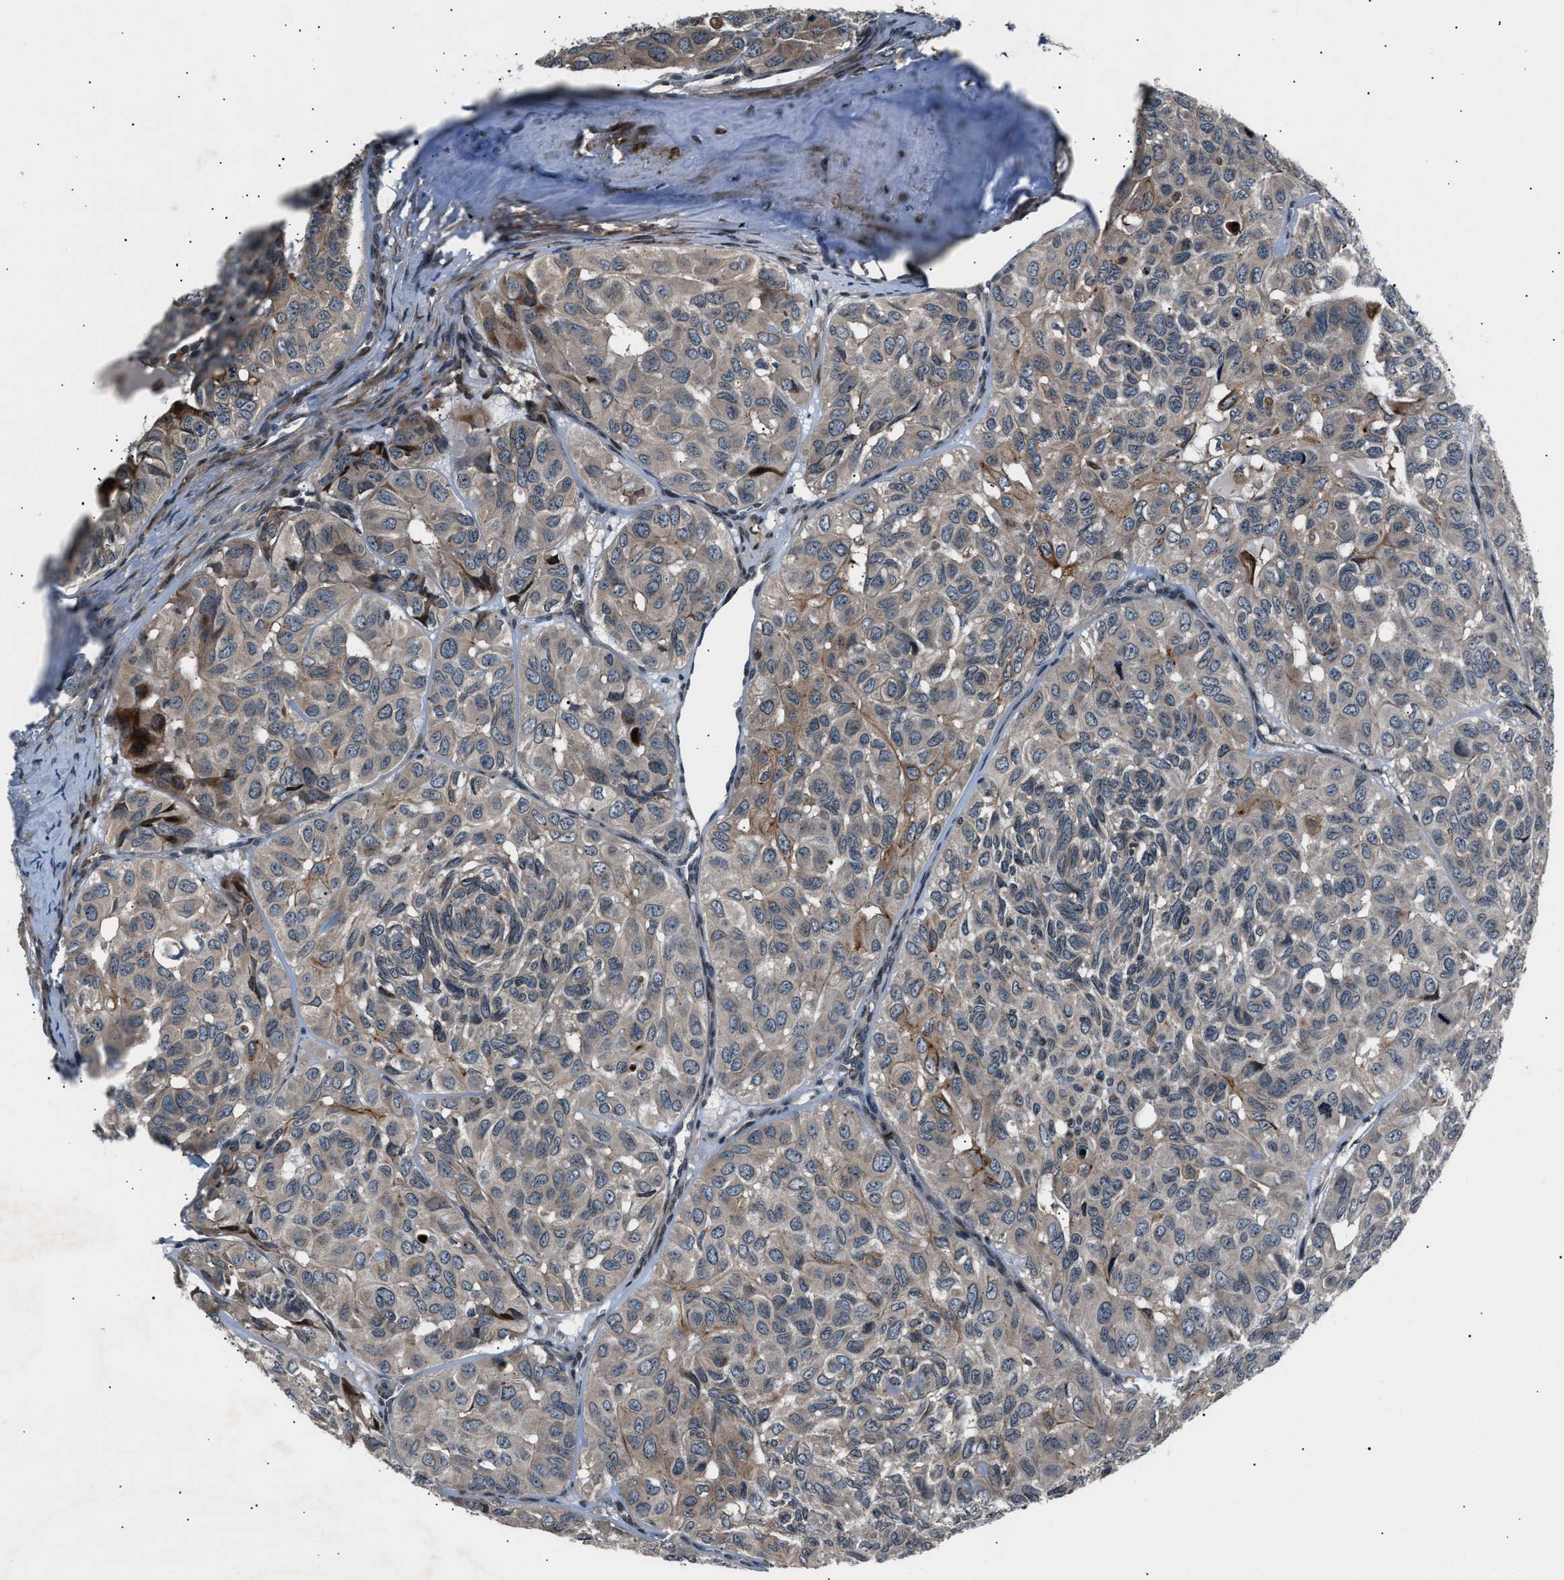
{"staining": {"intensity": "weak", "quantity": ">75%", "location": "cytoplasmic/membranous"}, "tissue": "head and neck cancer", "cell_type": "Tumor cells", "image_type": "cancer", "snomed": [{"axis": "morphology", "description": "Adenocarcinoma, NOS"}, {"axis": "topography", "description": "Salivary gland, NOS"}, {"axis": "topography", "description": "Head-Neck"}], "caption": "Immunohistochemistry (IHC) of head and neck cancer (adenocarcinoma) demonstrates low levels of weak cytoplasmic/membranous positivity in approximately >75% of tumor cells.", "gene": "DYNC2I1", "patient": {"sex": "female", "age": 76}}